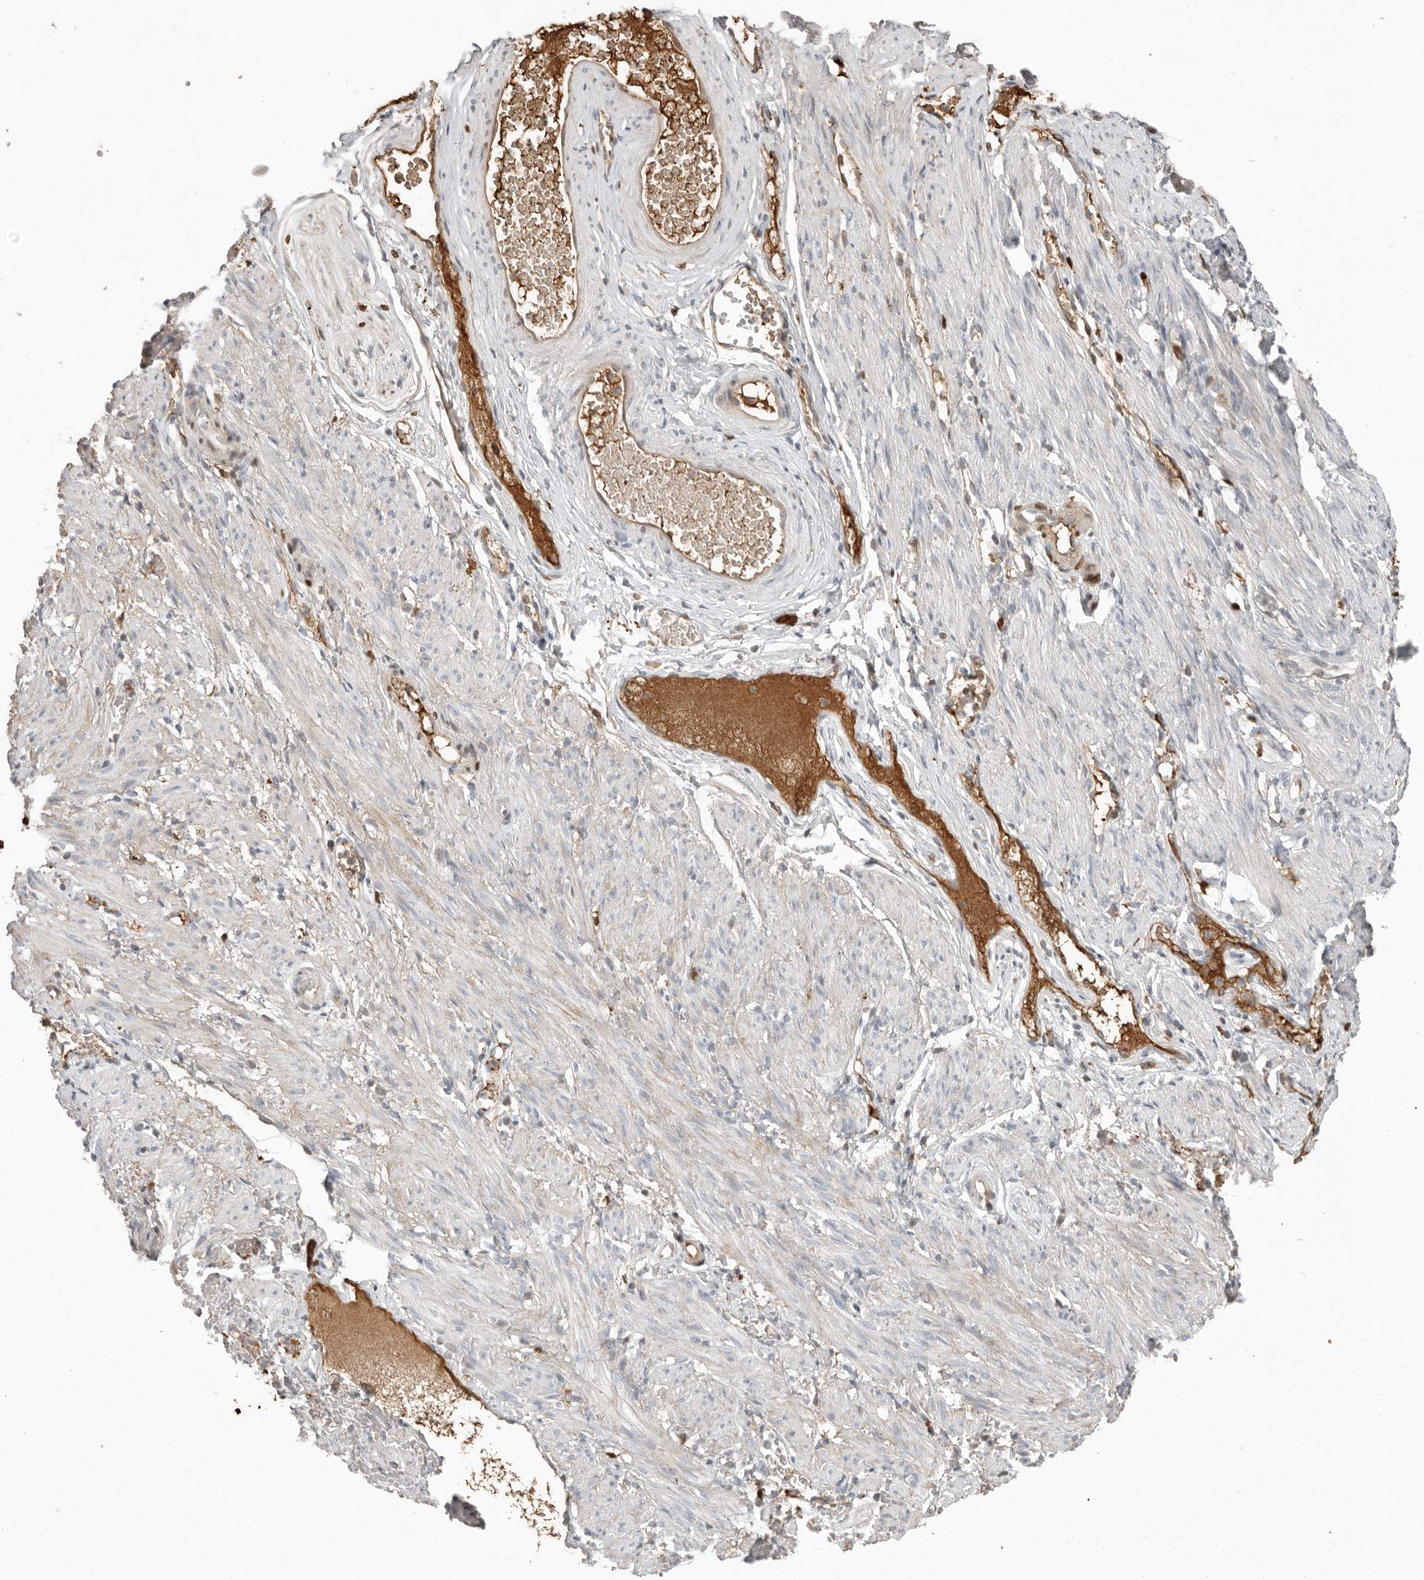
{"staining": {"intensity": "moderate", "quantity": ">75%", "location": "cytoplasmic/membranous"}, "tissue": "adipose tissue", "cell_type": "Adipocytes", "image_type": "normal", "snomed": [{"axis": "morphology", "description": "Normal tissue, NOS"}, {"axis": "topography", "description": "Smooth muscle"}, {"axis": "topography", "description": "Peripheral nerve tissue"}], "caption": "Adipose tissue stained with DAB (3,3'-diaminobenzidine) immunohistochemistry (IHC) demonstrates medium levels of moderate cytoplasmic/membranous positivity in approximately >75% of adipocytes.", "gene": "KLHL38", "patient": {"sex": "female", "age": 39}}